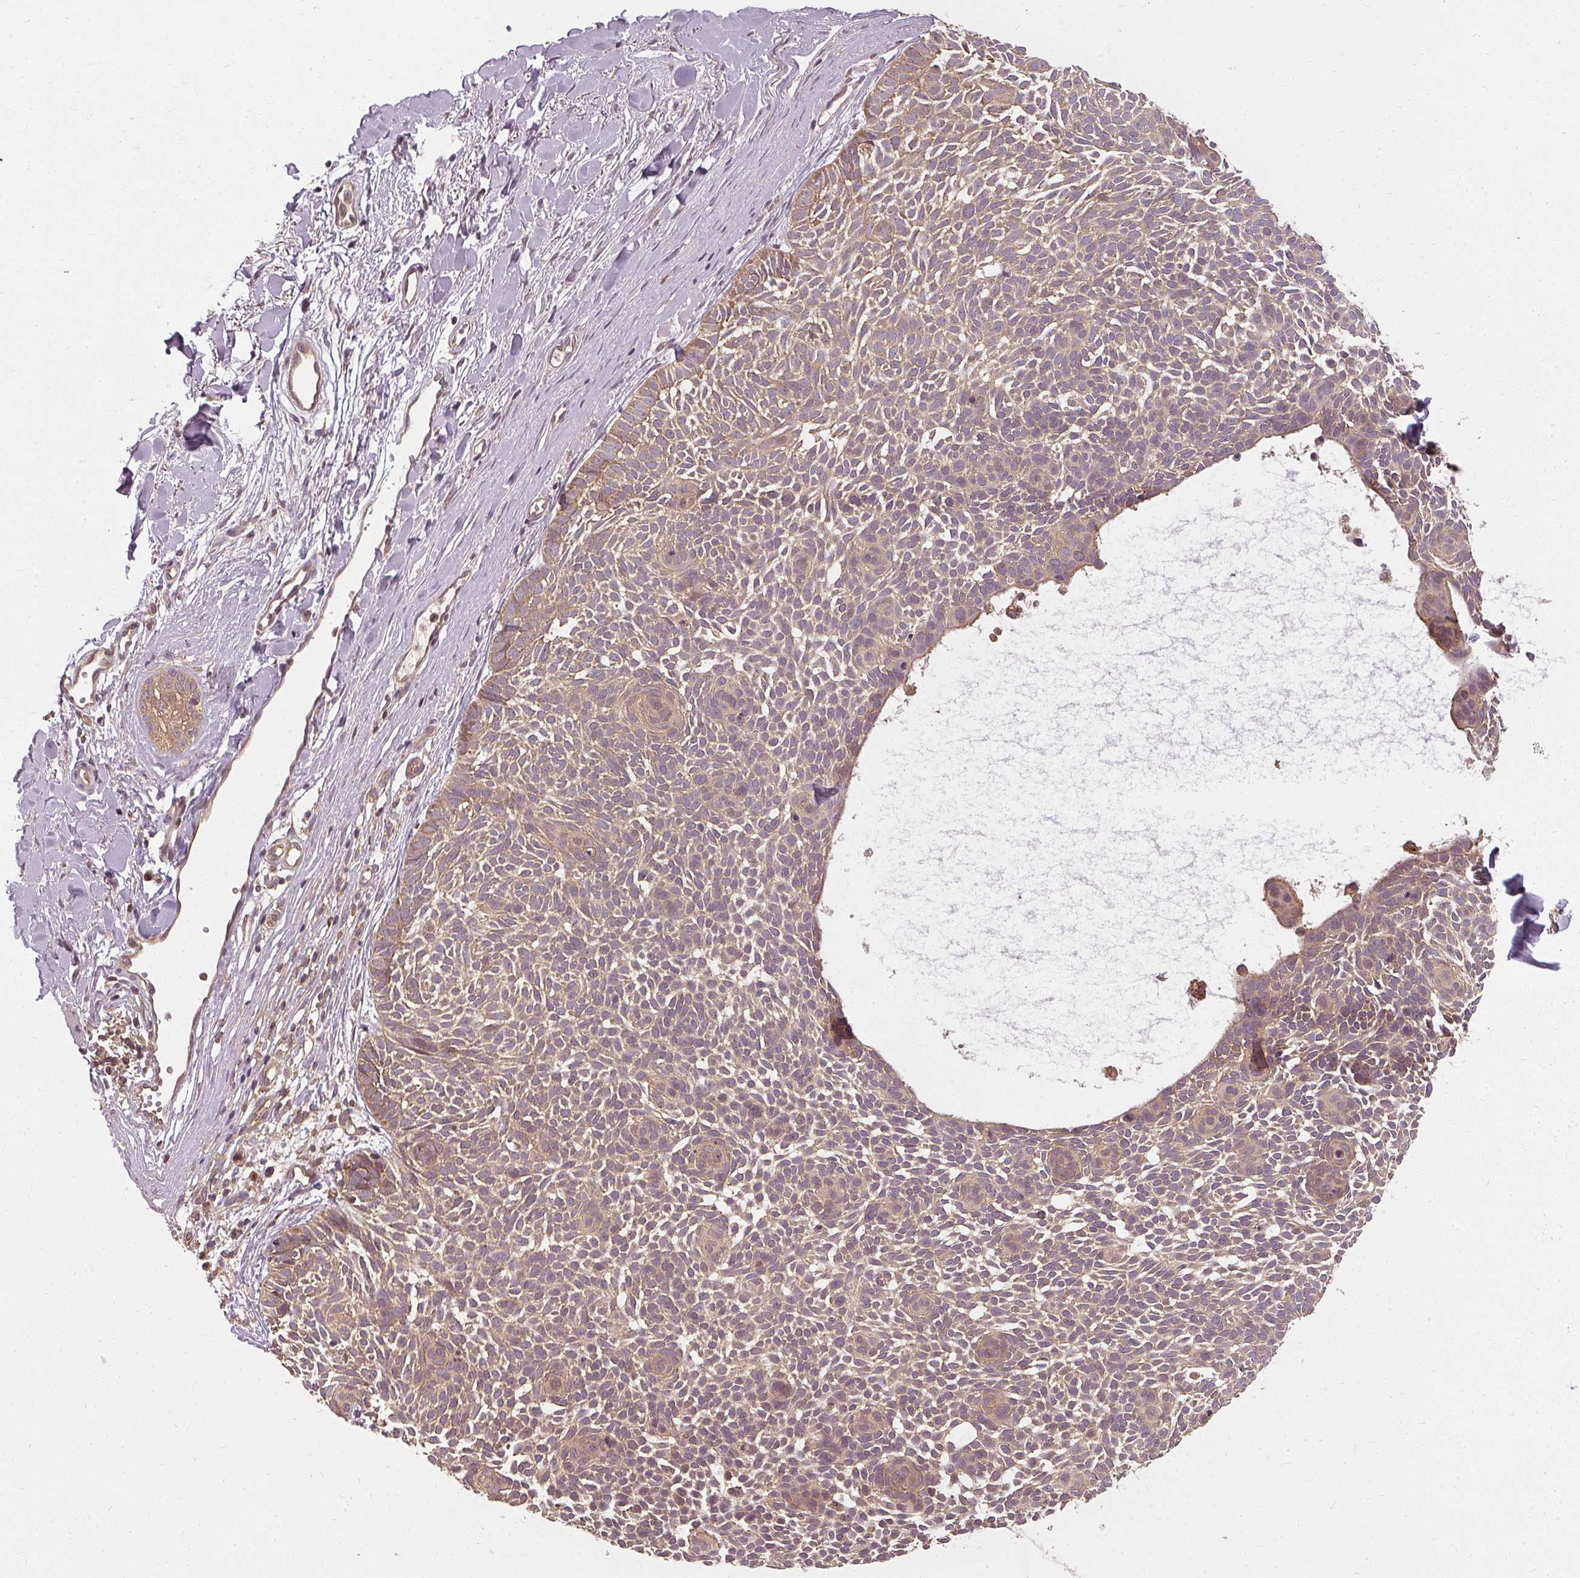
{"staining": {"intensity": "moderate", "quantity": ">75%", "location": "cytoplasmic/membranous"}, "tissue": "skin cancer", "cell_type": "Tumor cells", "image_type": "cancer", "snomed": [{"axis": "morphology", "description": "Basal cell carcinoma"}, {"axis": "topography", "description": "Skin"}], "caption": "Immunohistochemical staining of human skin basal cell carcinoma displays medium levels of moderate cytoplasmic/membranous staining in approximately >75% of tumor cells. The protein of interest is shown in brown color, while the nuclei are stained blue.", "gene": "RPL24", "patient": {"sex": "male", "age": 61}}